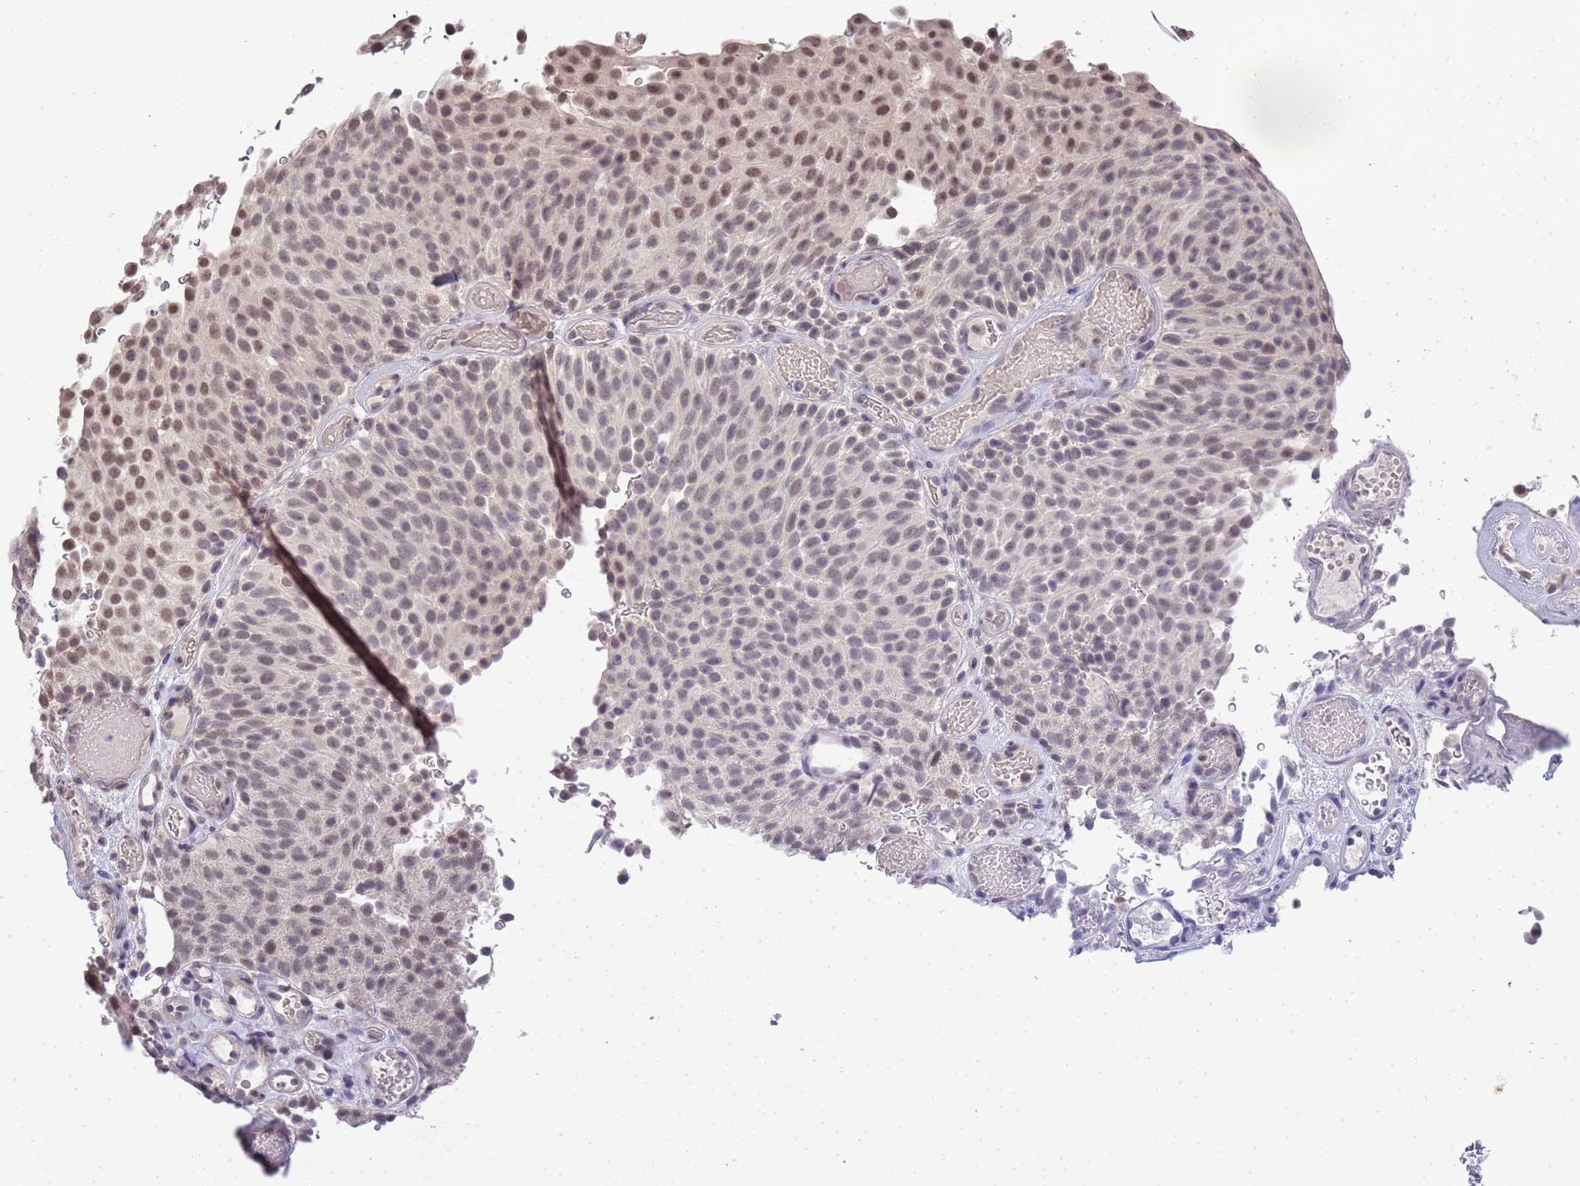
{"staining": {"intensity": "moderate", "quantity": "25%-75%", "location": "nuclear"}, "tissue": "urothelial cancer", "cell_type": "Tumor cells", "image_type": "cancer", "snomed": [{"axis": "morphology", "description": "Urothelial carcinoma, Low grade"}, {"axis": "topography", "description": "Urinary bladder"}], "caption": "Immunohistochemical staining of human urothelial carcinoma (low-grade) shows medium levels of moderate nuclear protein positivity in about 25%-75% of tumor cells. (IHC, brightfield microscopy, high magnification).", "gene": "MYL7", "patient": {"sex": "male", "age": 78}}